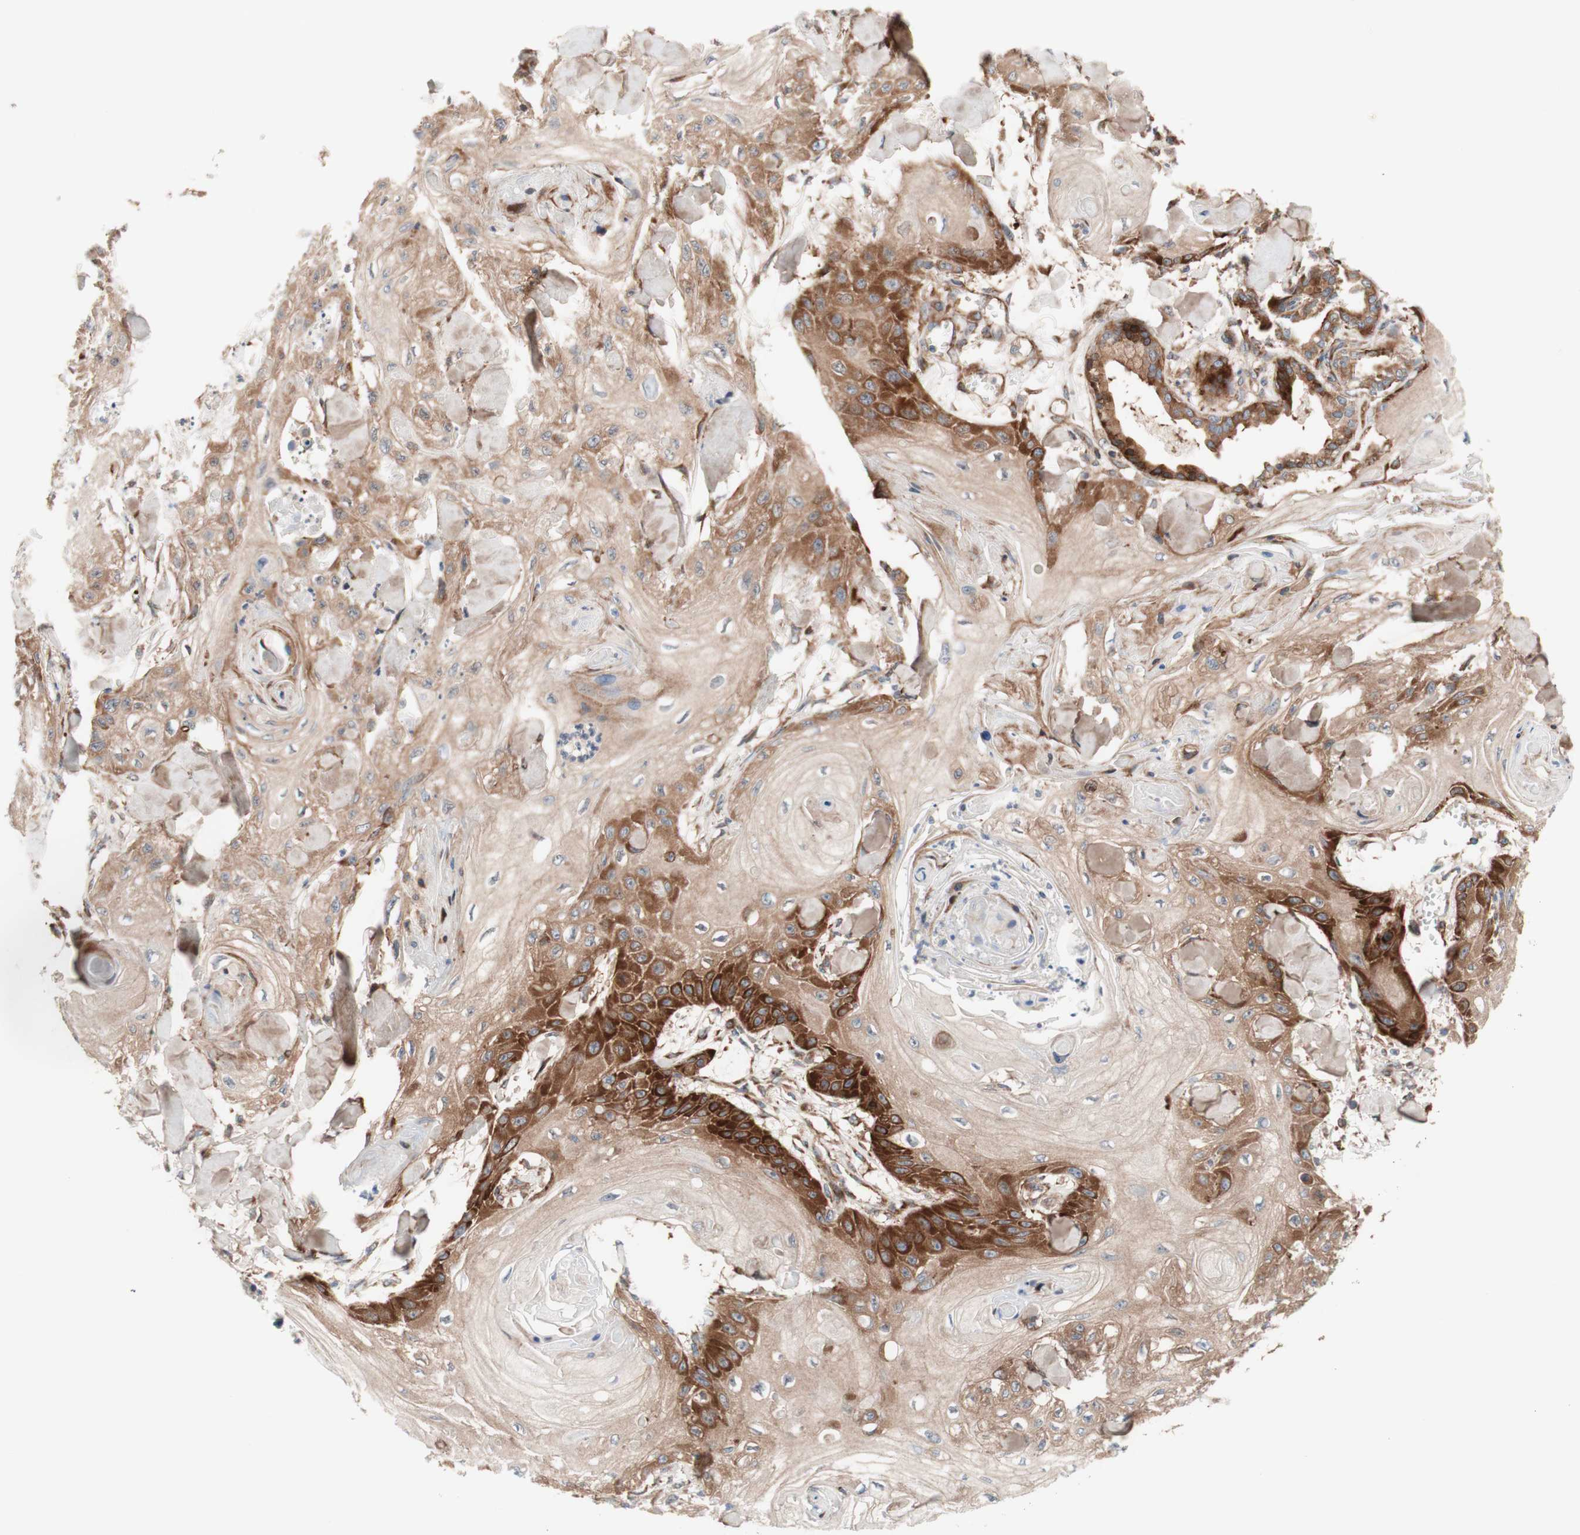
{"staining": {"intensity": "strong", "quantity": "25%-75%", "location": "cytoplasmic/membranous"}, "tissue": "skin cancer", "cell_type": "Tumor cells", "image_type": "cancer", "snomed": [{"axis": "morphology", "description": "Squamous cell carcinoma, NOS"}, {"axis": "topography", "description": "Skin"}], "caption": "Skin cancer tissue exhibits strong cytoplasmic/membranous positivity in approximately 25%-75% of tumor cells", "gene": "CCN4", "patient": {"sex": "male", "age": 74}}